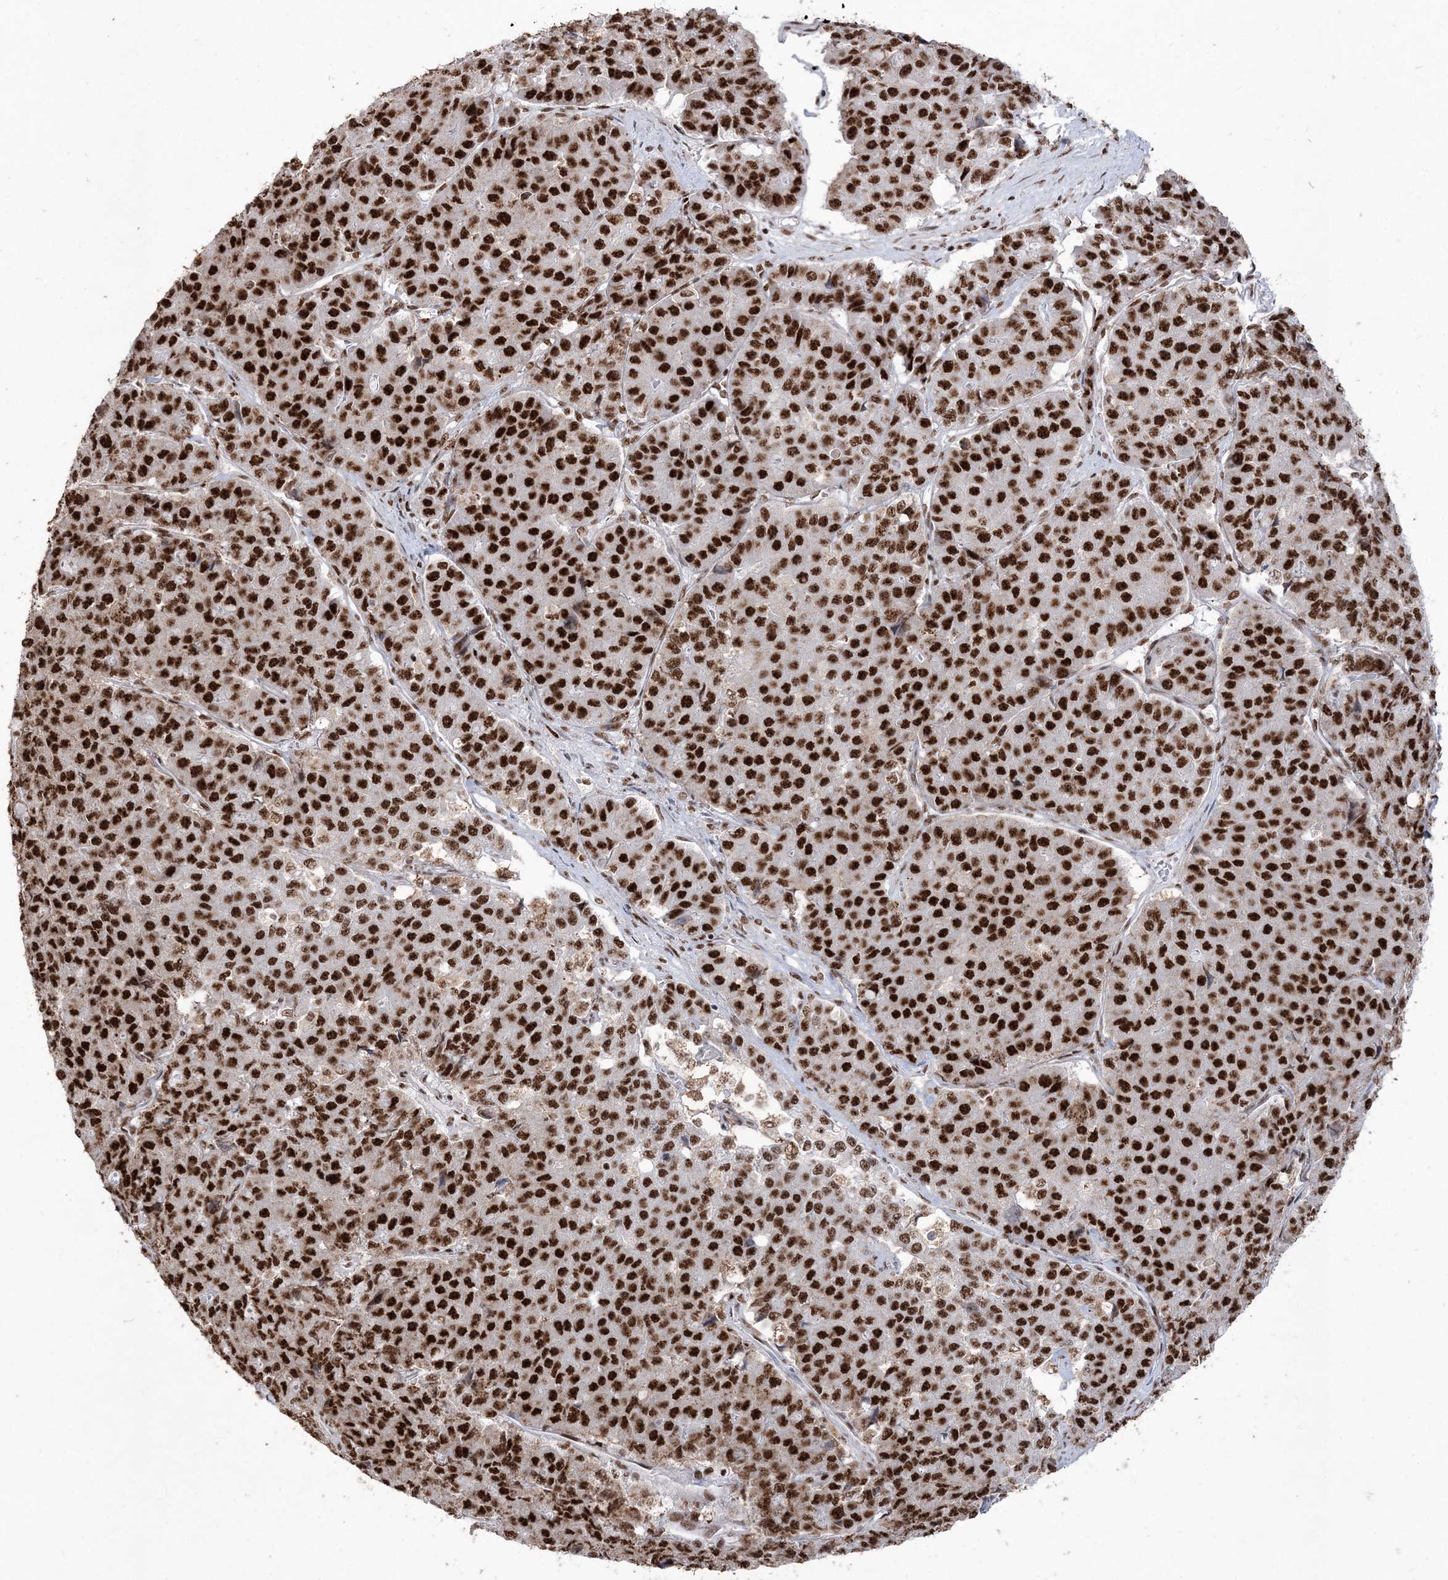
{"staining": {"intensity": "strong", "quantity": ">75%", "location": "nuclear"}, "tissue": "pancreatic cancer", "cell_type": "Tumor cells", "image_type": "cancer", "snomed": [{"axis": "morphology", "description": "Adenocarcinoma, NOS"}, {"axis": "topography", "description": "Pancreas"}], "caption": "Immunohistochemical staining of adenocarcinoma (pancreatic) demonstrates high levels of strong nuclear protein positivity in approximately >75% of tumor cells.", "gene": "RBM17", "patient": {"sex": "male", "age": 50}}